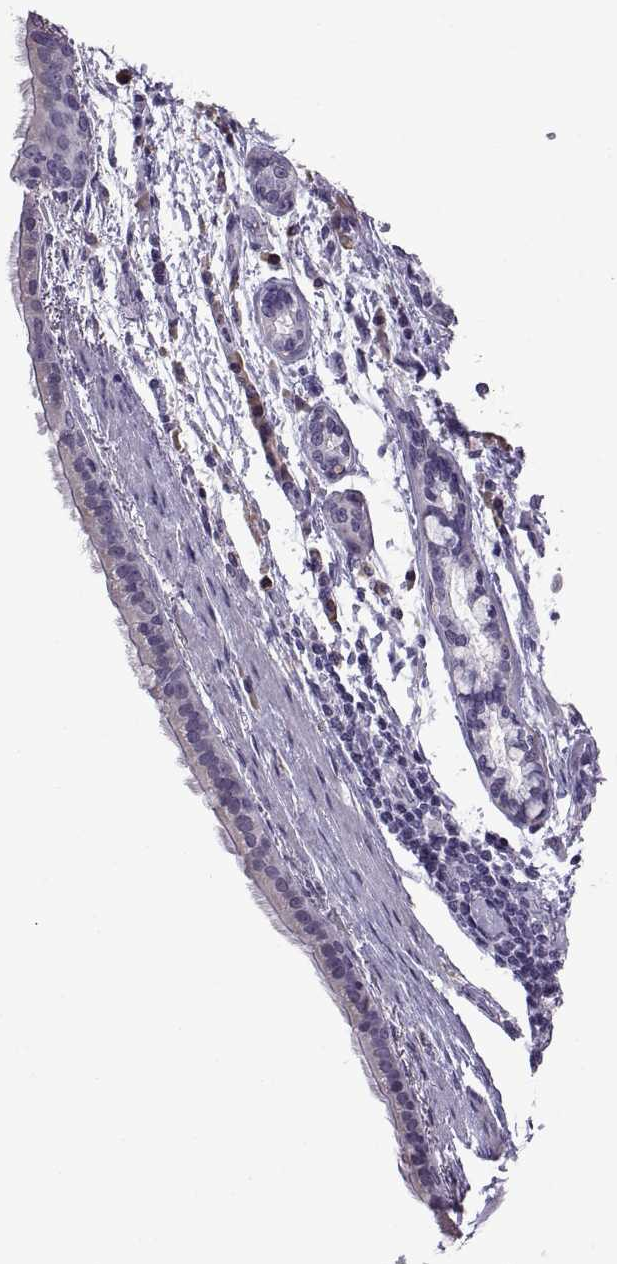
{"staining": {"intensity": "negative", "quantity": "none", "location": "none"}, "tissue": "bronchus", "cell_type": "Respiratory epithelial cells", "image_type": "normal", "snomed": [{"axis": "morphology", "description": "Normal tissue, NOS"}, {"axis": "morphology", "description": "Squamous cell carcinoma, NOS"}, {"axis": "topography", "description": "Bronchus"}, {"axis": "topography", "description": "Lung"}], "caption": "The histopathology image demonstrates no significant positivity in respiratory epithelial cells of bronchus. Brightfield microscopy of immunohistochemistry (IHC) stained with DAB (brown) and hematoxylin (blue), captured at high magnification.", "gene": "MAGEB18", "patient": {"sex": "male", "age": 69}}